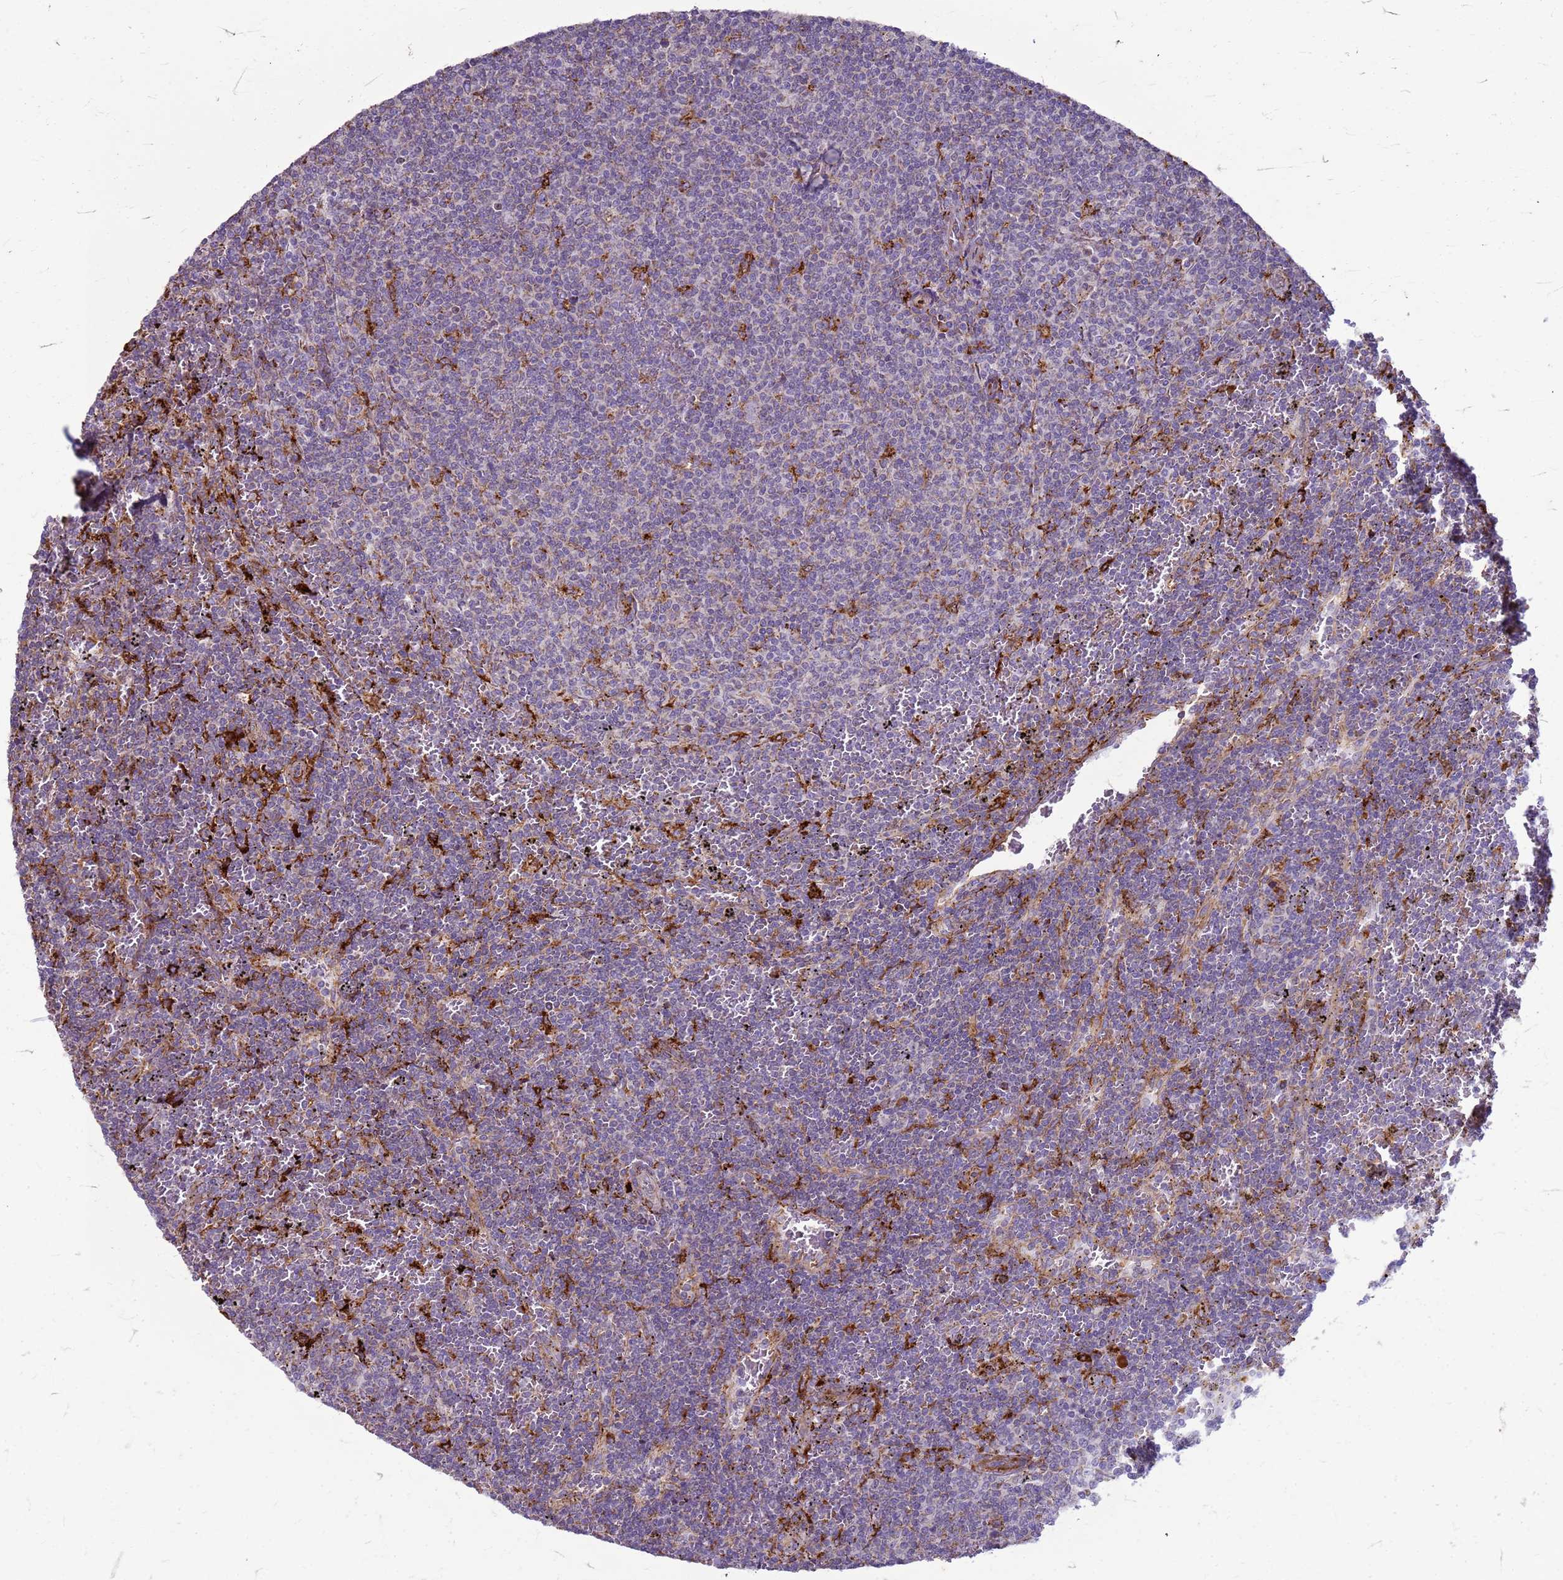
{"staining": {"intensity": "negative", "quantity": "none", "location": "none"}, "tissue": "lymphoma", "cell_type": "Tumor cells", "image_type": "cancer", "snomed": [{"axis": "morphology", "description": "Malignant lymphoma, non-Hodgkin's type, Low grade"}, {"axis": "topography", "description": "Spleen"}], "caption": "Tumor cells are negative for protein expression in human malignant lymphoma, non-Hodgkin's type (low-grade).", "gene": "PDK3", "patient": {"sex": "female", "age": 50}}